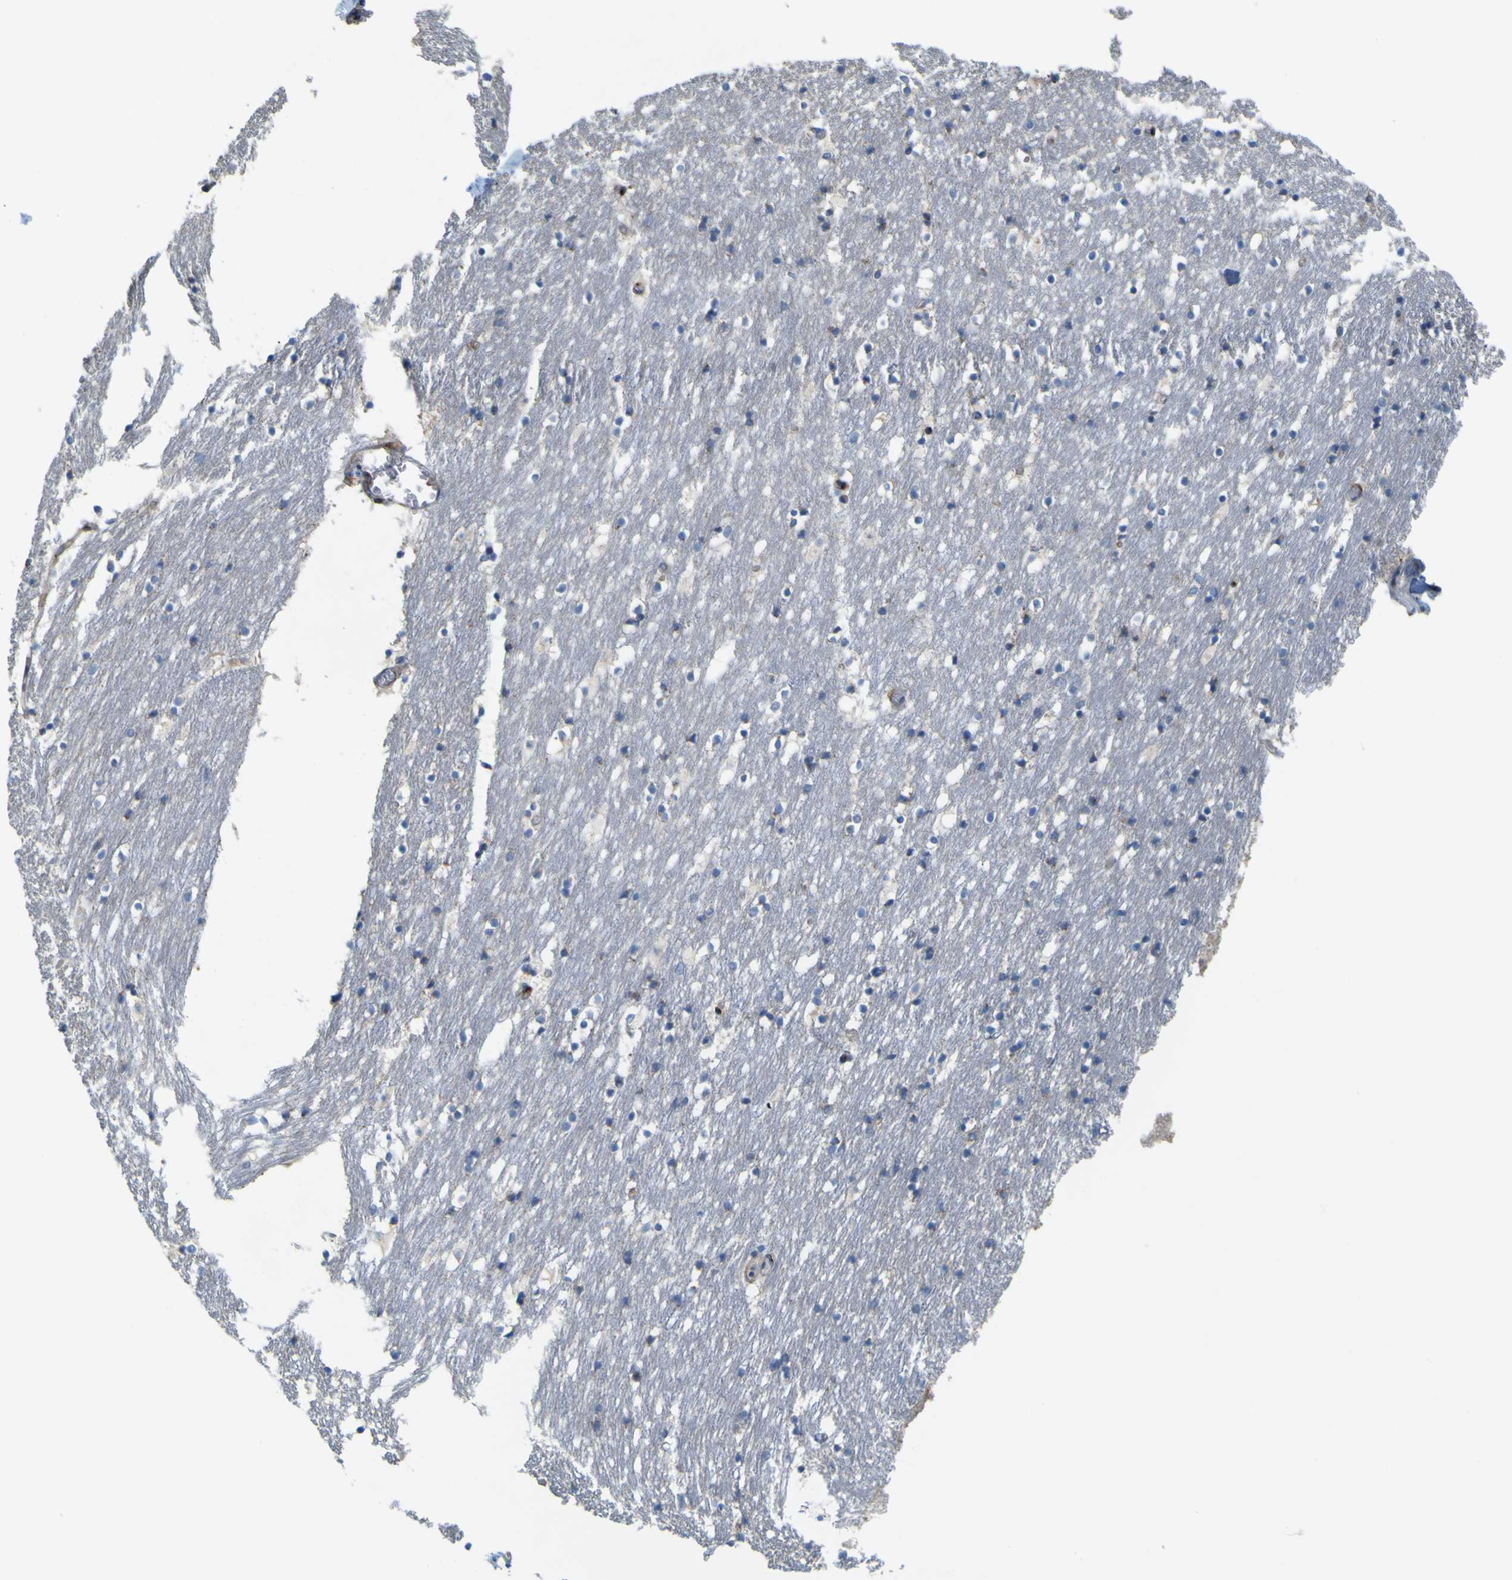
{"staining": {"intensity": "negative", "quantity": "none", "location": "none"}, "tissue": "caudate", "cell_type": "Glial cells", "image_type": "normal", "snomed": [{"axis": "morphology", "description": "Normal tissue, NOS"}, {"axis": "topography", "description": "Lateral ventricle wall"}], "caption": "Caudate stained for a protein using IHC reveals no positivity glial cells.", "gene": "IGF2R", "patient": {"sex": "male", "age": 45}}